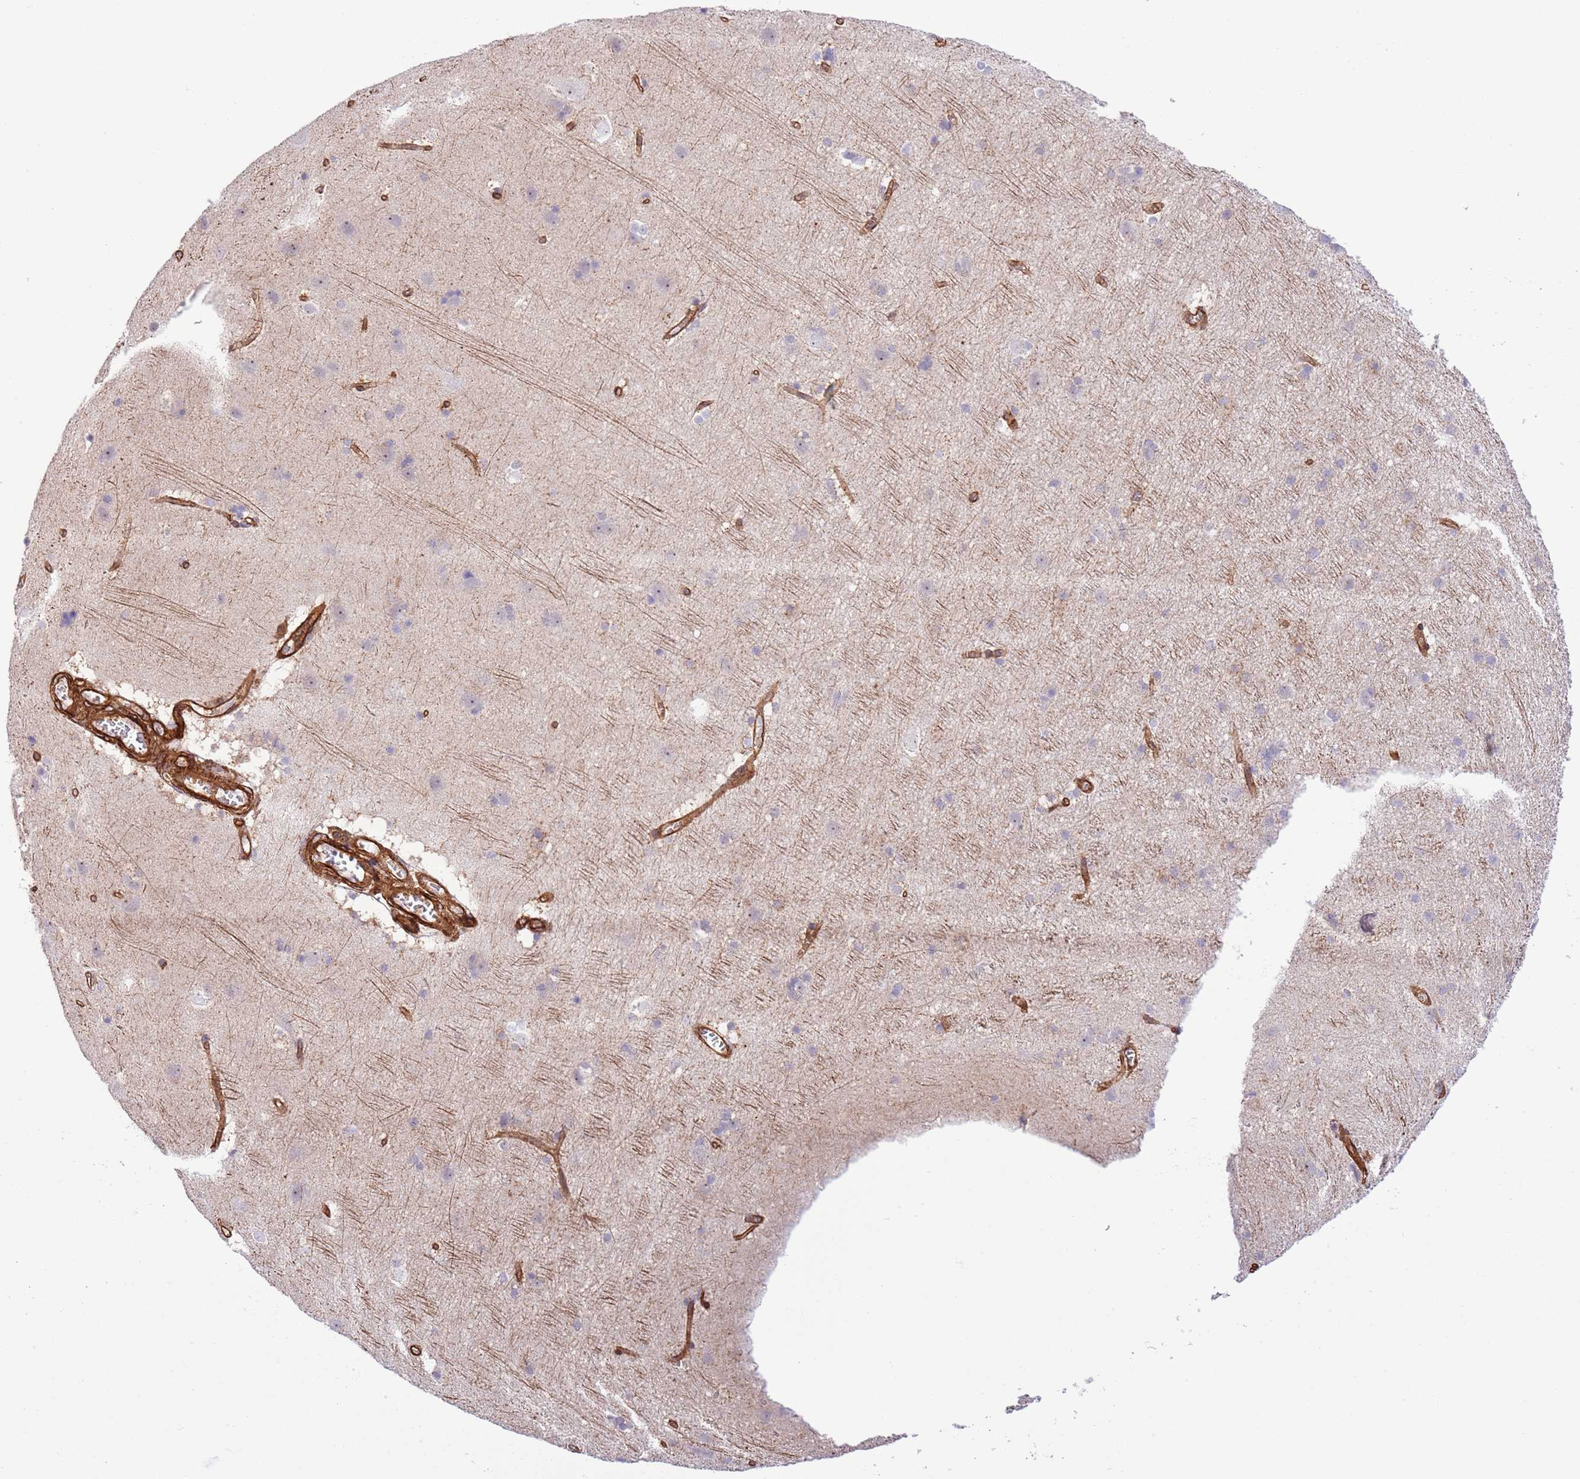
{"staining": {"intensity": "strong", "quantity": ">75%", "location": "cytoplasmic/membranous"}, "tissue": "cerebral cortex", "cell_type": "Endothelial cells", "image_type": "normal", "snomed": [{"axis": "morphology", "description": "Normal tissue, NOS"}, {"axis": "topography", "description": "Cerebral cortex"}], "caption": "This photomicrograph demonstrates normal cerebral cortex stained with IHC to label a protein in brown. The cytoplasmic/membranous of endothelial cells show strong positivity for the protein. Nuclei are counter-stained blue.", "gene": "NEK3", "patient": {"sex": "male", "age": 54}}